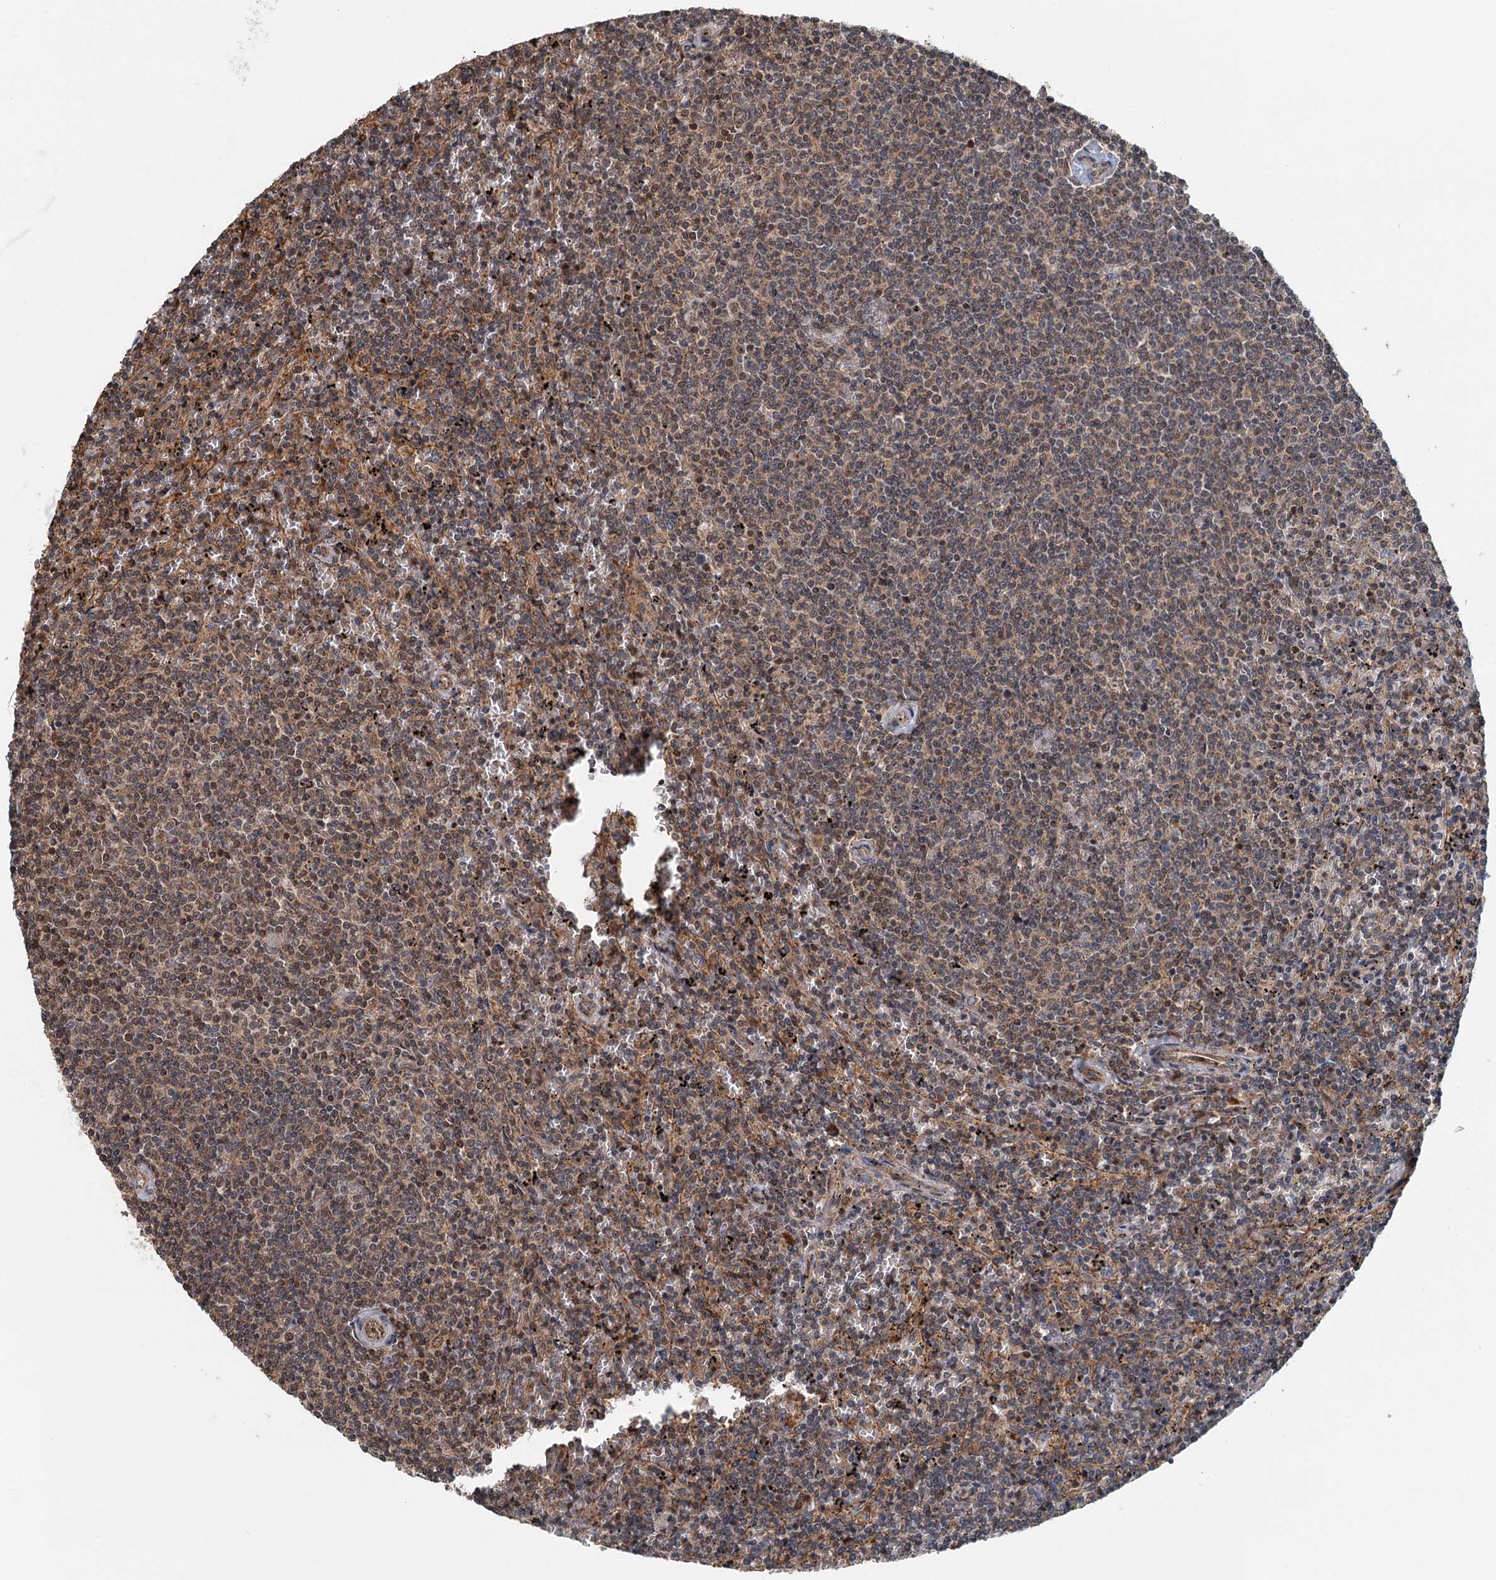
{"staining": {"intensity": "moderate", "quantity": "25%-75%", "location": "nuclear"}, "tissue": "lymphoma", "cell_type": "Tumor cells", "image_type": "cancer", "snomed": [{"axis": "morphology", "description": "Malignant lymphoma, non-Hodgkin's type, Low grade"}, {"axis": "topography", "description": "Spleen"}], "caption": "Brown immunohistochemical staining in human lymphoma demonstrates moderate nuclear positivity in about 25%-75% of tumor cells.", "gene": "ZNF527", "patient": {"sex": "female", "age": 50}}